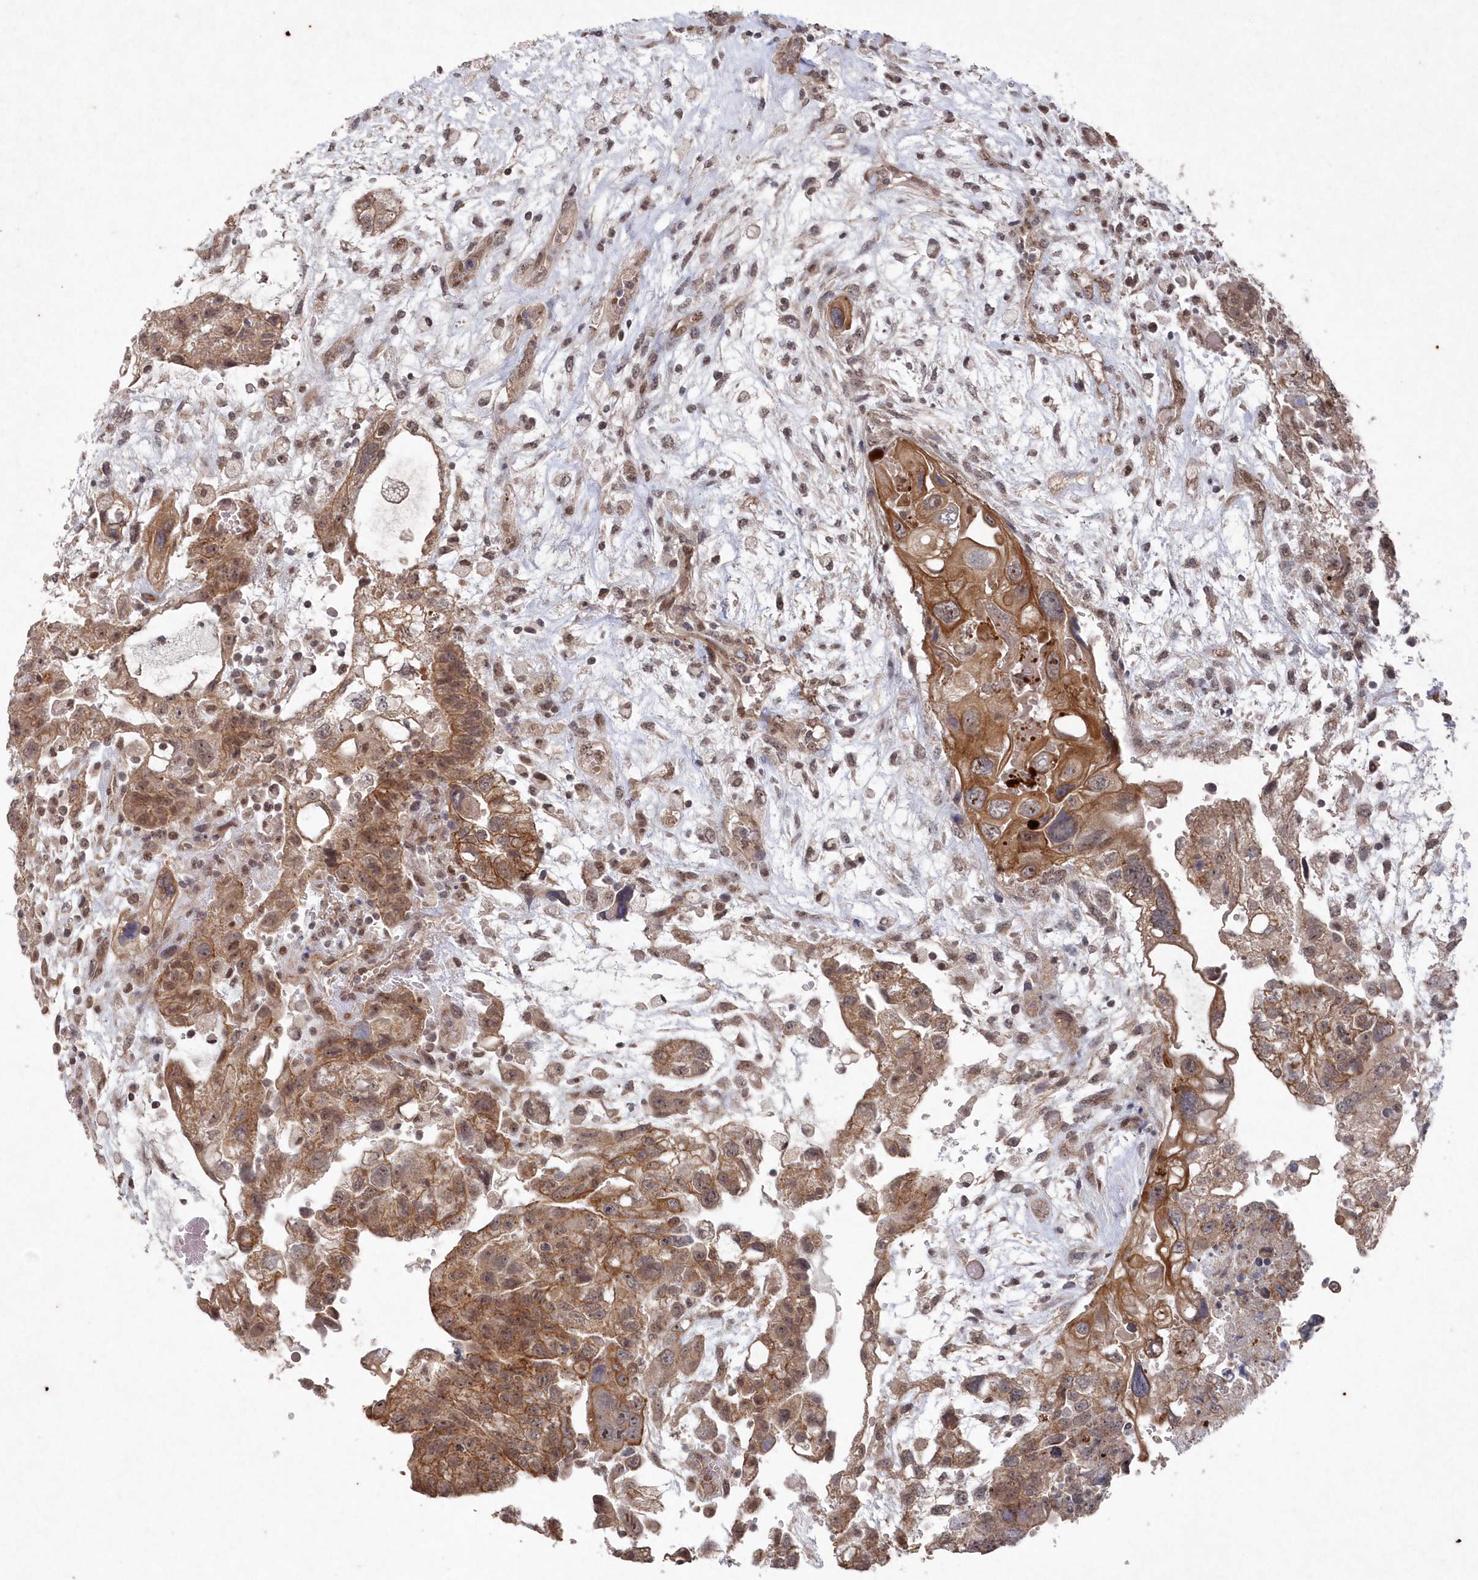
{"staining": {"intensity": "moderate", "quantity": ">75%", "location": "cytoplasmic/membranous"}, "tissue": "testis cancer", "cell_type": "Tumor cells", "image_type": "cancer", "snomed": [{"axis": "morphology", "description": "Carcinoma, Embryonal, NOS"}, {"axis": "topography", "description": "Testis"}], "caption": "DAB immunohistochemical staining of human testis cancer (embryonal carcinoma) displays moderate cytoplasmic/membranous protein expression in approximately >75% of tumor cells.", "gene": "VSIG2", "patient": {"sex": "male", "age": 36}}